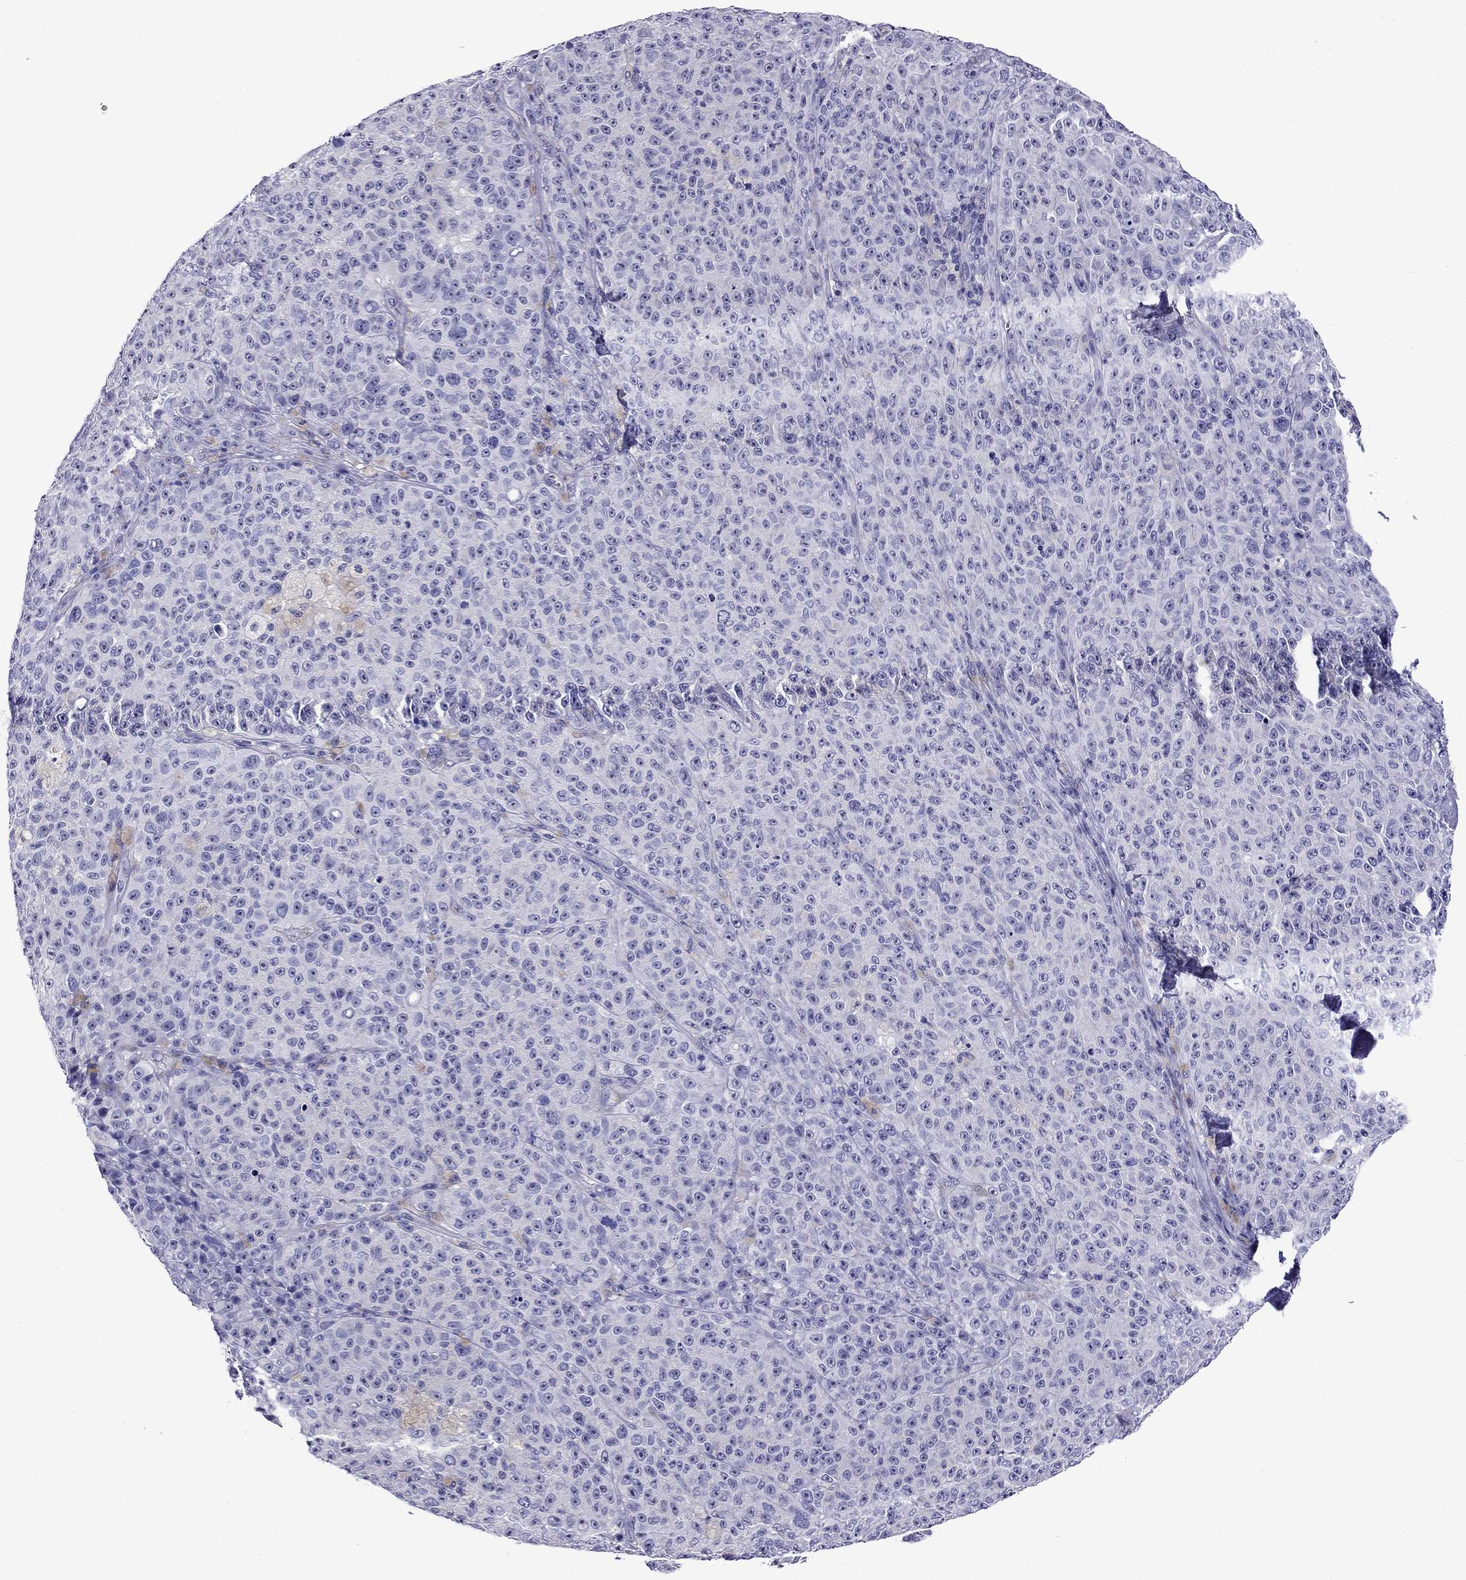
{"staining": {"intensity": "negative", "quantity": "none", "location": "none"}, "tissue": "melanoma", "cell_type": "Tumor cells", "image_type": "cancer", "snomed": [{"axis": "morphology", "description": "Malignant melanoma, NOS"}, {"axis": "topography", "description": "Skin"}], "caption": "A micrograph of melanoma stained for a protein shows no brown staining in tumor cells. (DAB immunohistochemistry with hematoxylin counter stain).", "gene": "SCG2", "patient": {"sex": "female", "age": 82}}